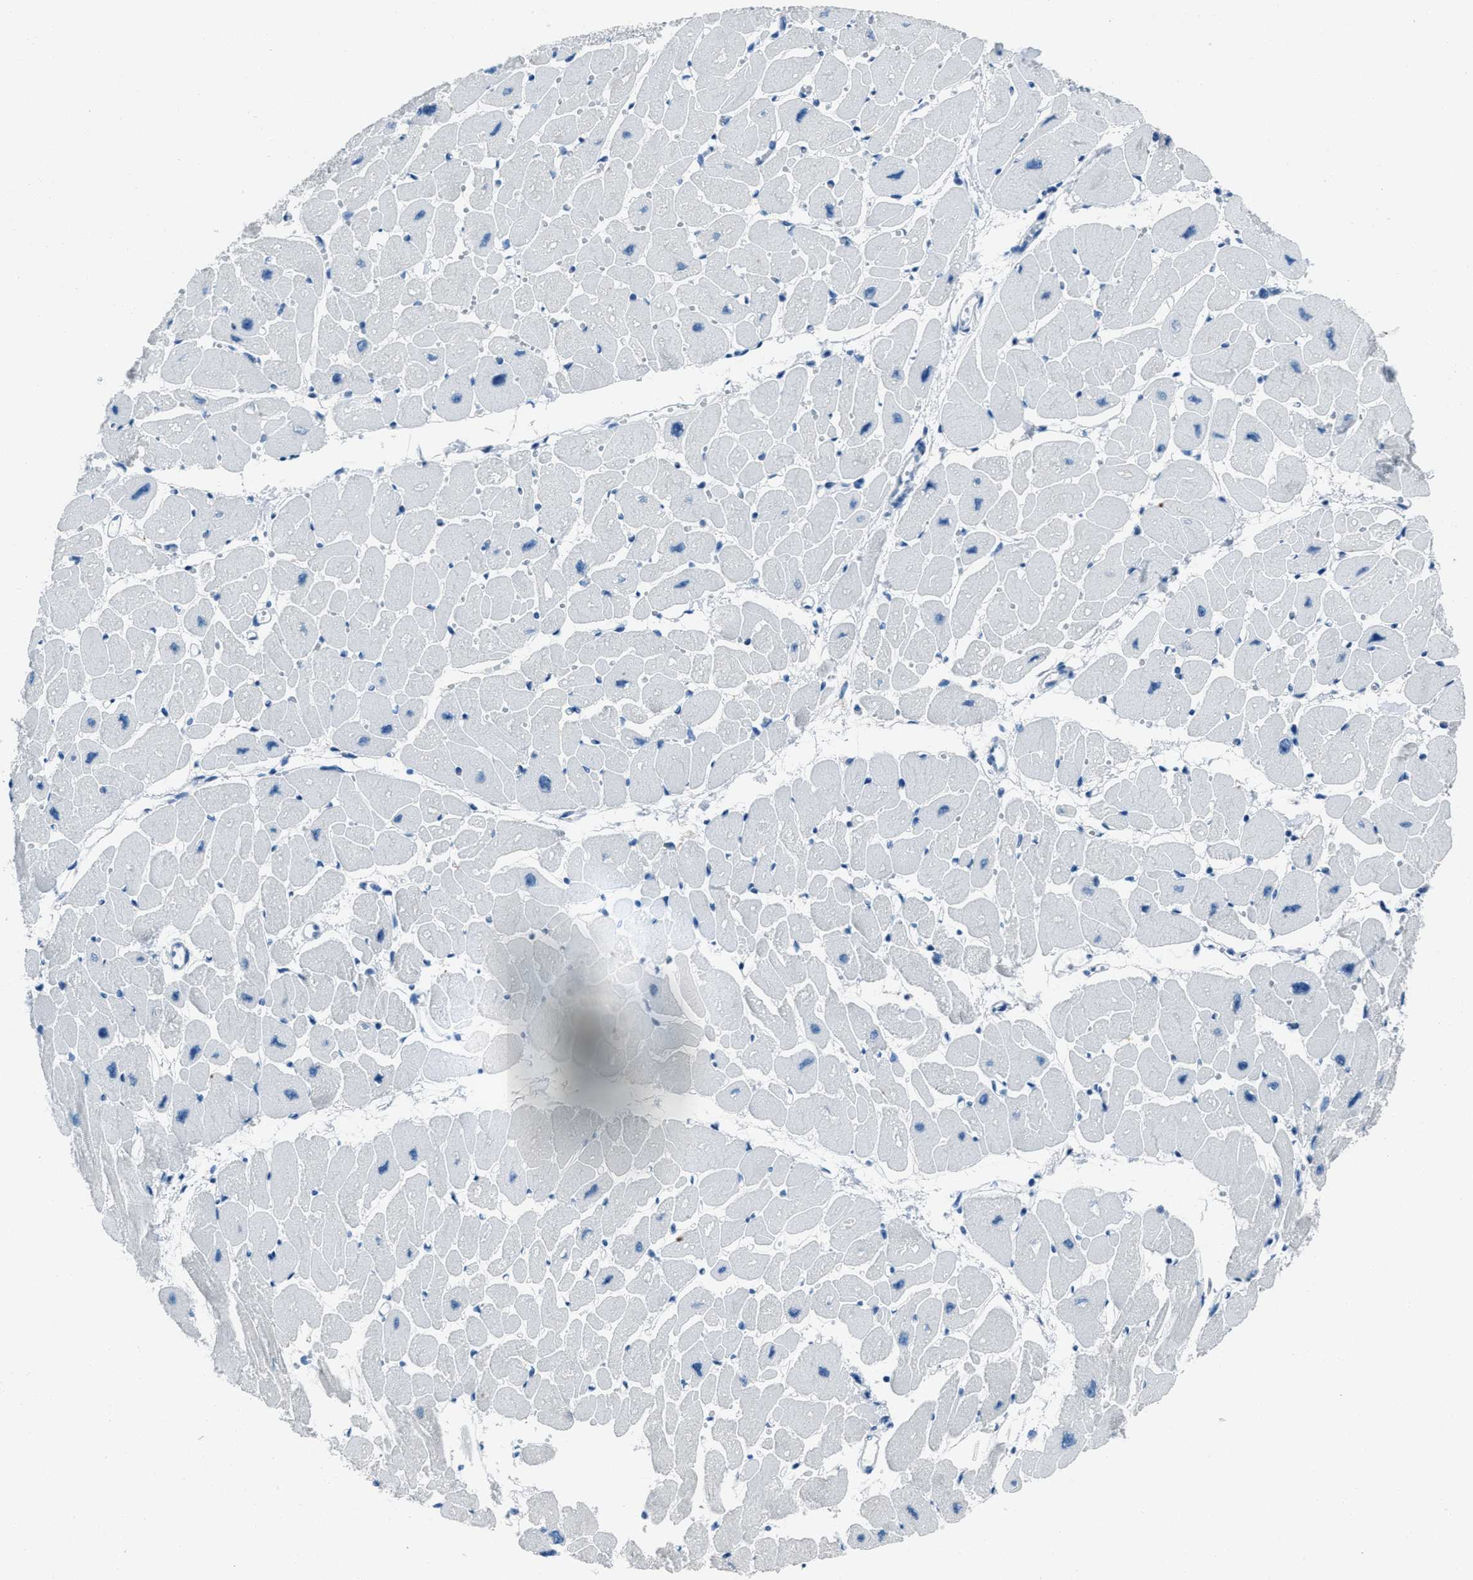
{"staining": {"intensity": "negative", "quantity": "none", "location": "none"}, "tissue": "heart muscle", "cell_type": "Cardiomyocytes", "image_type": "normal", "snomed": [{"axis": "morphology", "description": "Normal tissue, NOS"}, {"axis": "topography", "description": "Heart"}], "caption": "Micrograph shows no protein positivity in cardiomyocytes of benign heart muscle.", "gene": "AMACR", "patient": {"sex": "female", "age": 54}}